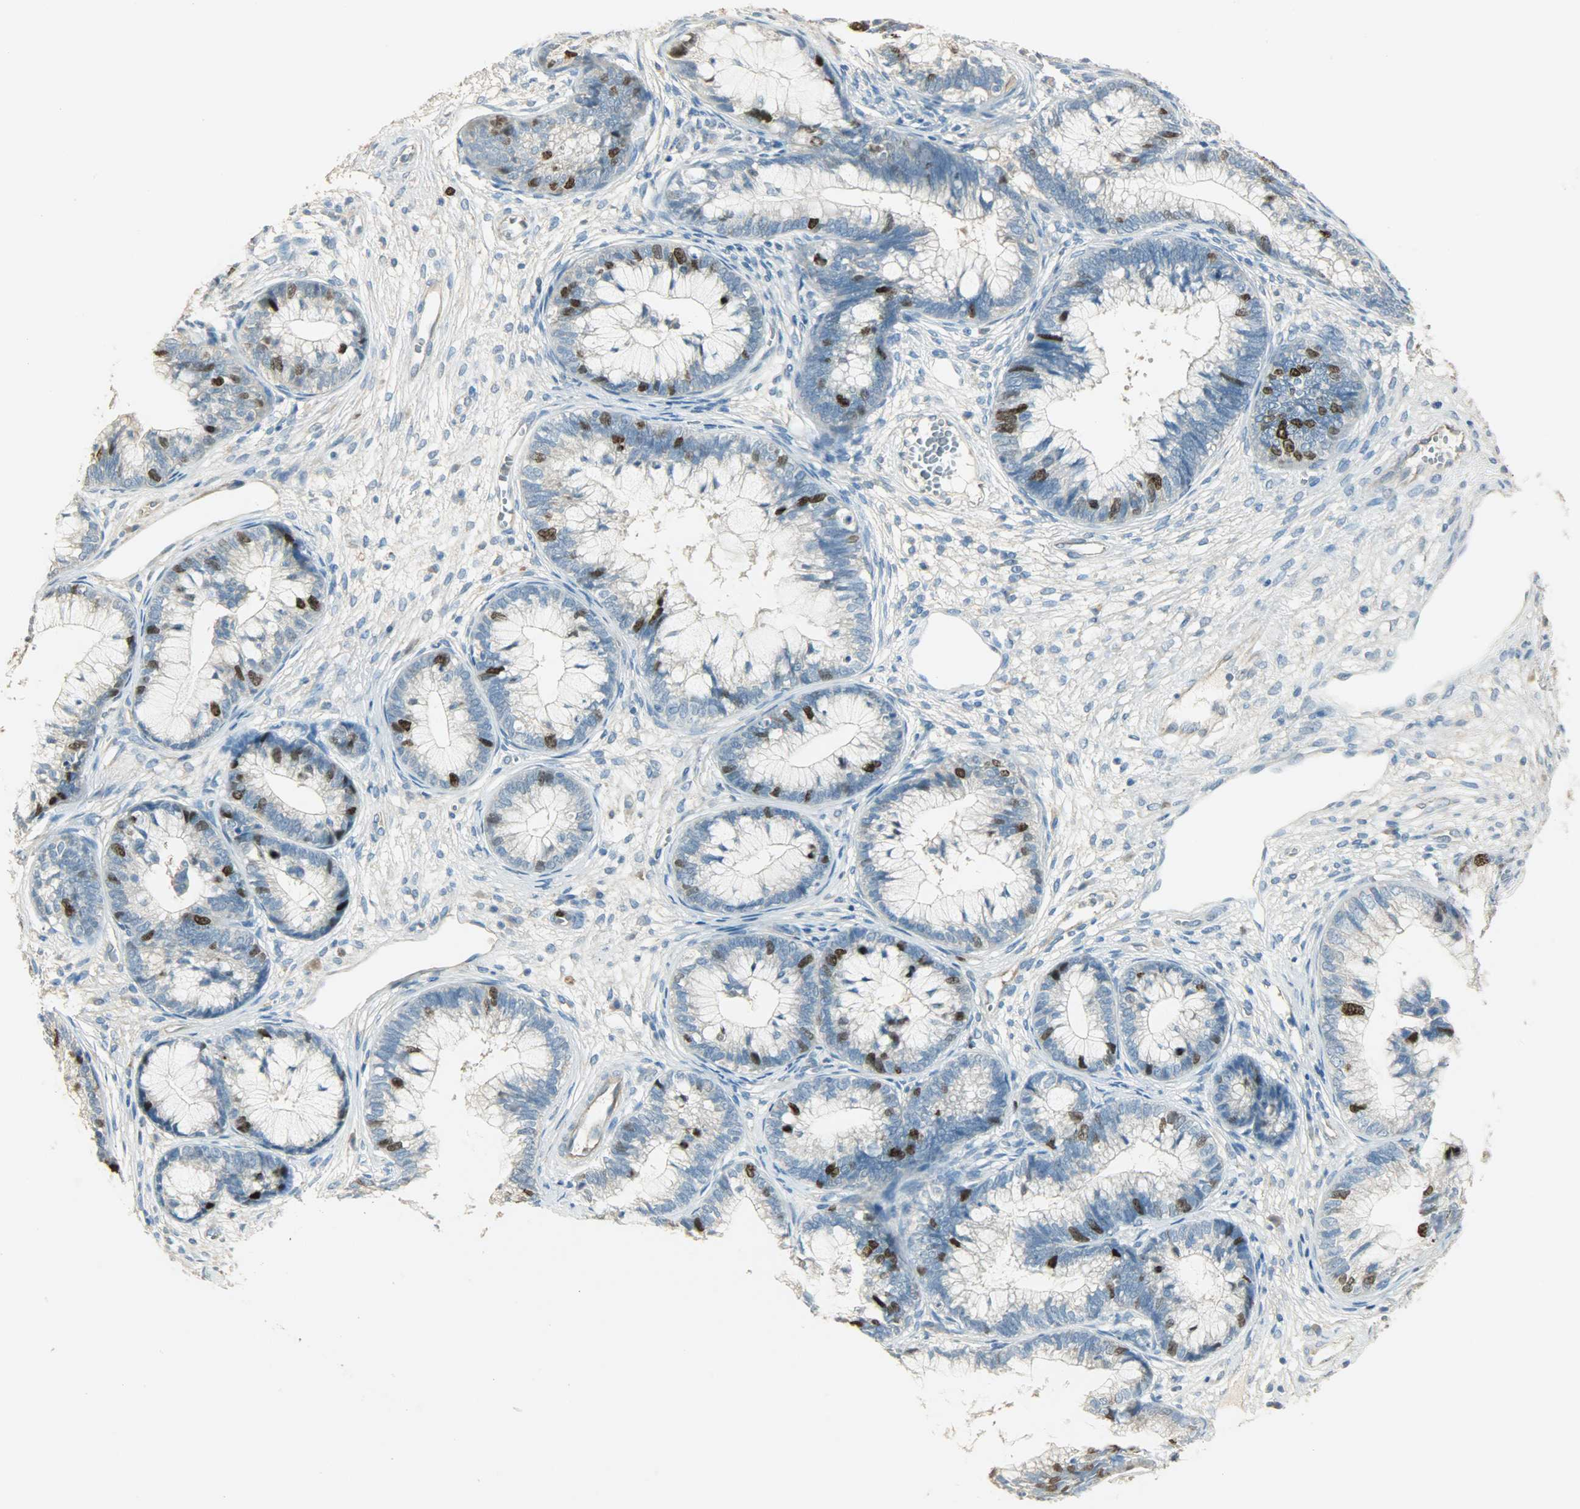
{"staining": {"intensity": "strong", "quantity": "<25%", "location": "nuclear"}, "tissue": "cervical cancer", "cell_type": "Tumor cells", "image_type": "cancer", "snomed": [{"axis": "morphology", "description": "Adenocarcinoma, NOS"}, {"axis": "topography", "description": "Cervix"}], "caption": "Brown immunohistochemical staining in cervical cancer (adenocarcinoma) reveals strong nuclear expression in approximately <25% of tumor cells.", "gene": "TPX2", "patient": {"sex": "female", "age": 44}}